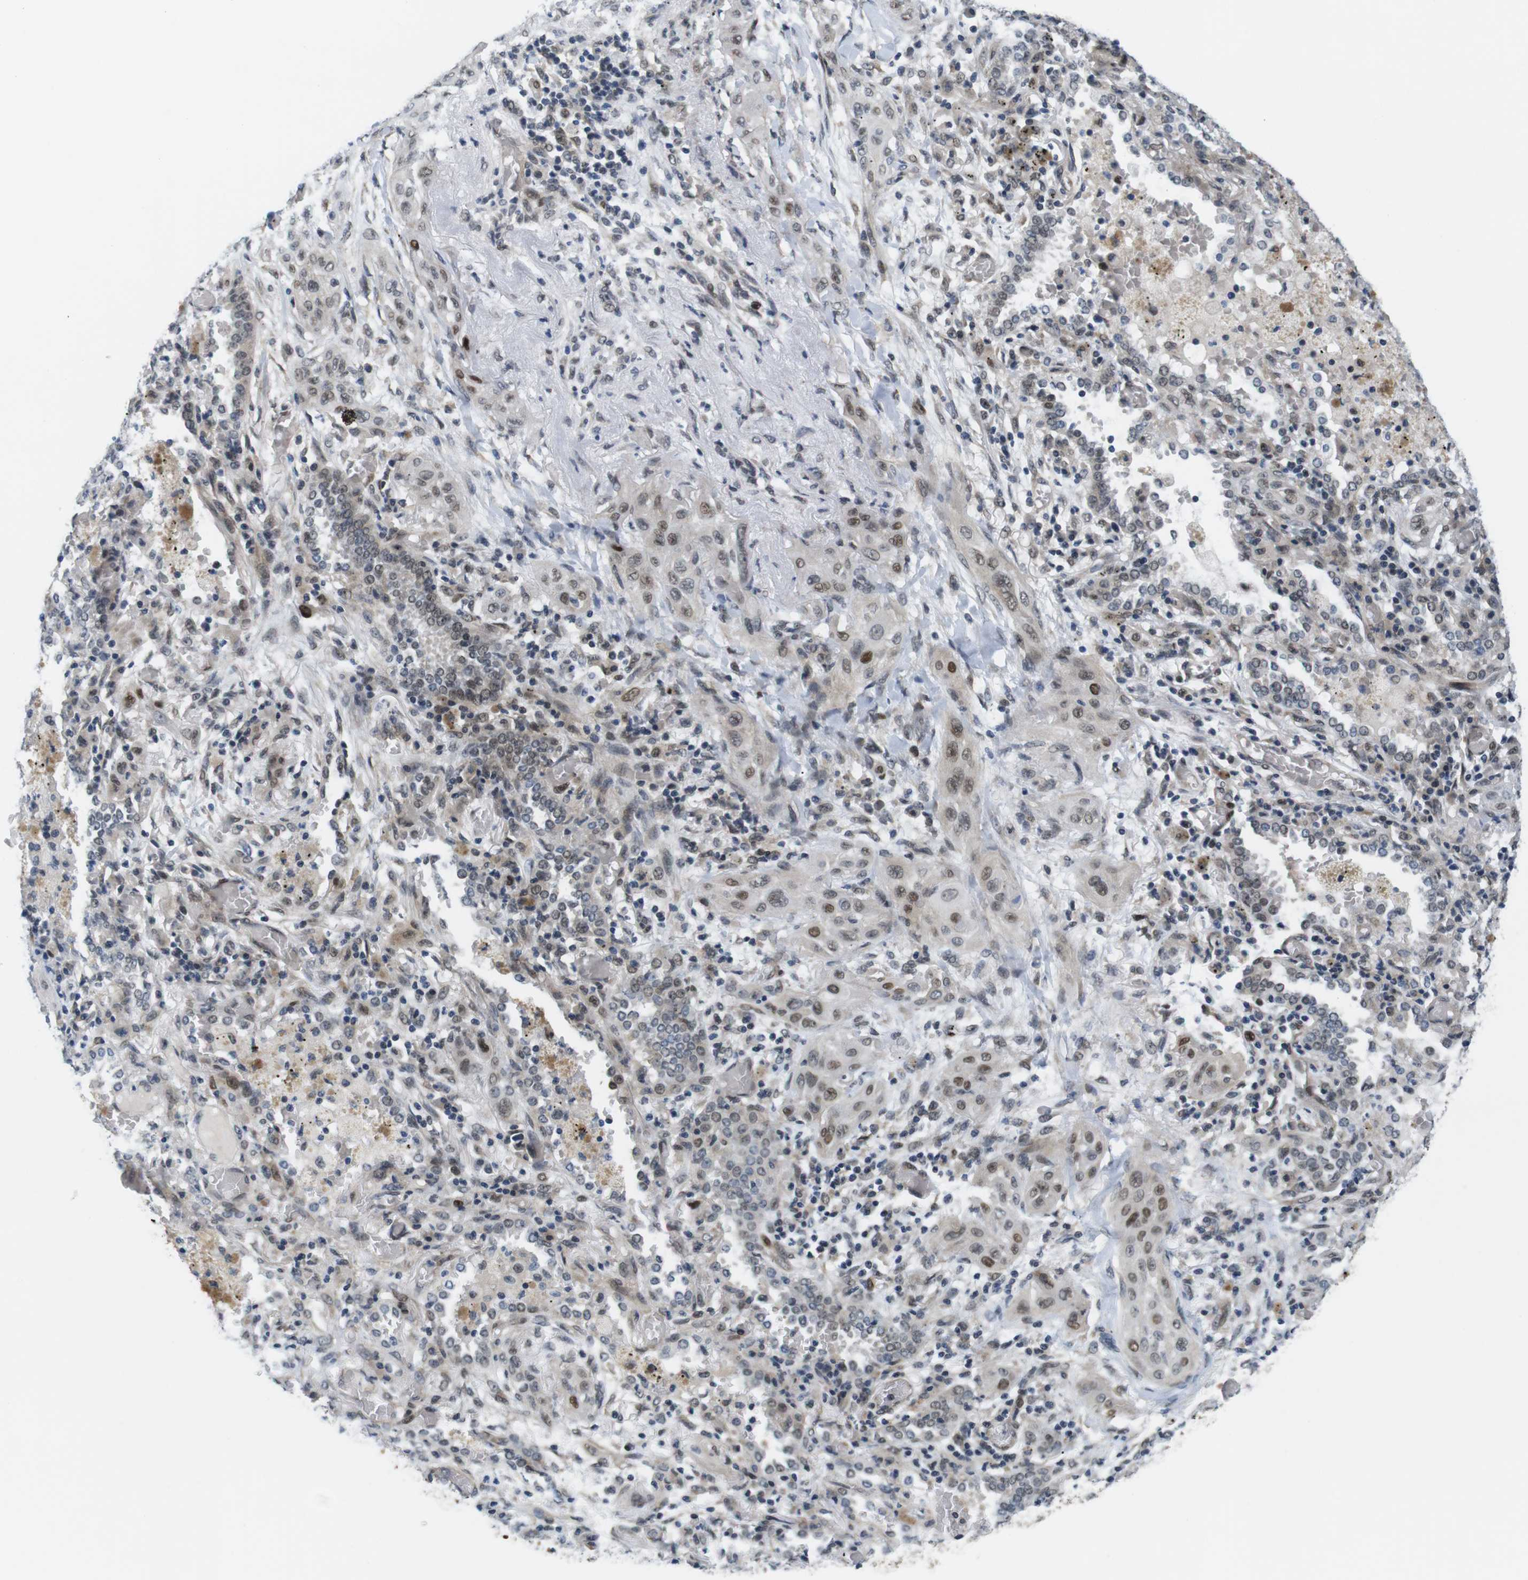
{"staining": {"intensity": "weak", "quantity": ">75%", "location": "nuclear"}, "tissue": "lung cancer", "cell_type": "Tumor cells", "image_type": "cancer", "snomed": [{"axis": "morphology", "description": "Squamous cell carcinoma, NOS"}, {"axis": "topography", "description": "Lung"}], "caption": "Immunohistochemistry image of human squamous cell carcinoma (lung) stained for a protein (brown), which displays low levels of weak nuclear expression in approximately >75% of tumor cells.", "gene": "SMCO2", "patient": {"sex": "female", "age": 47}}